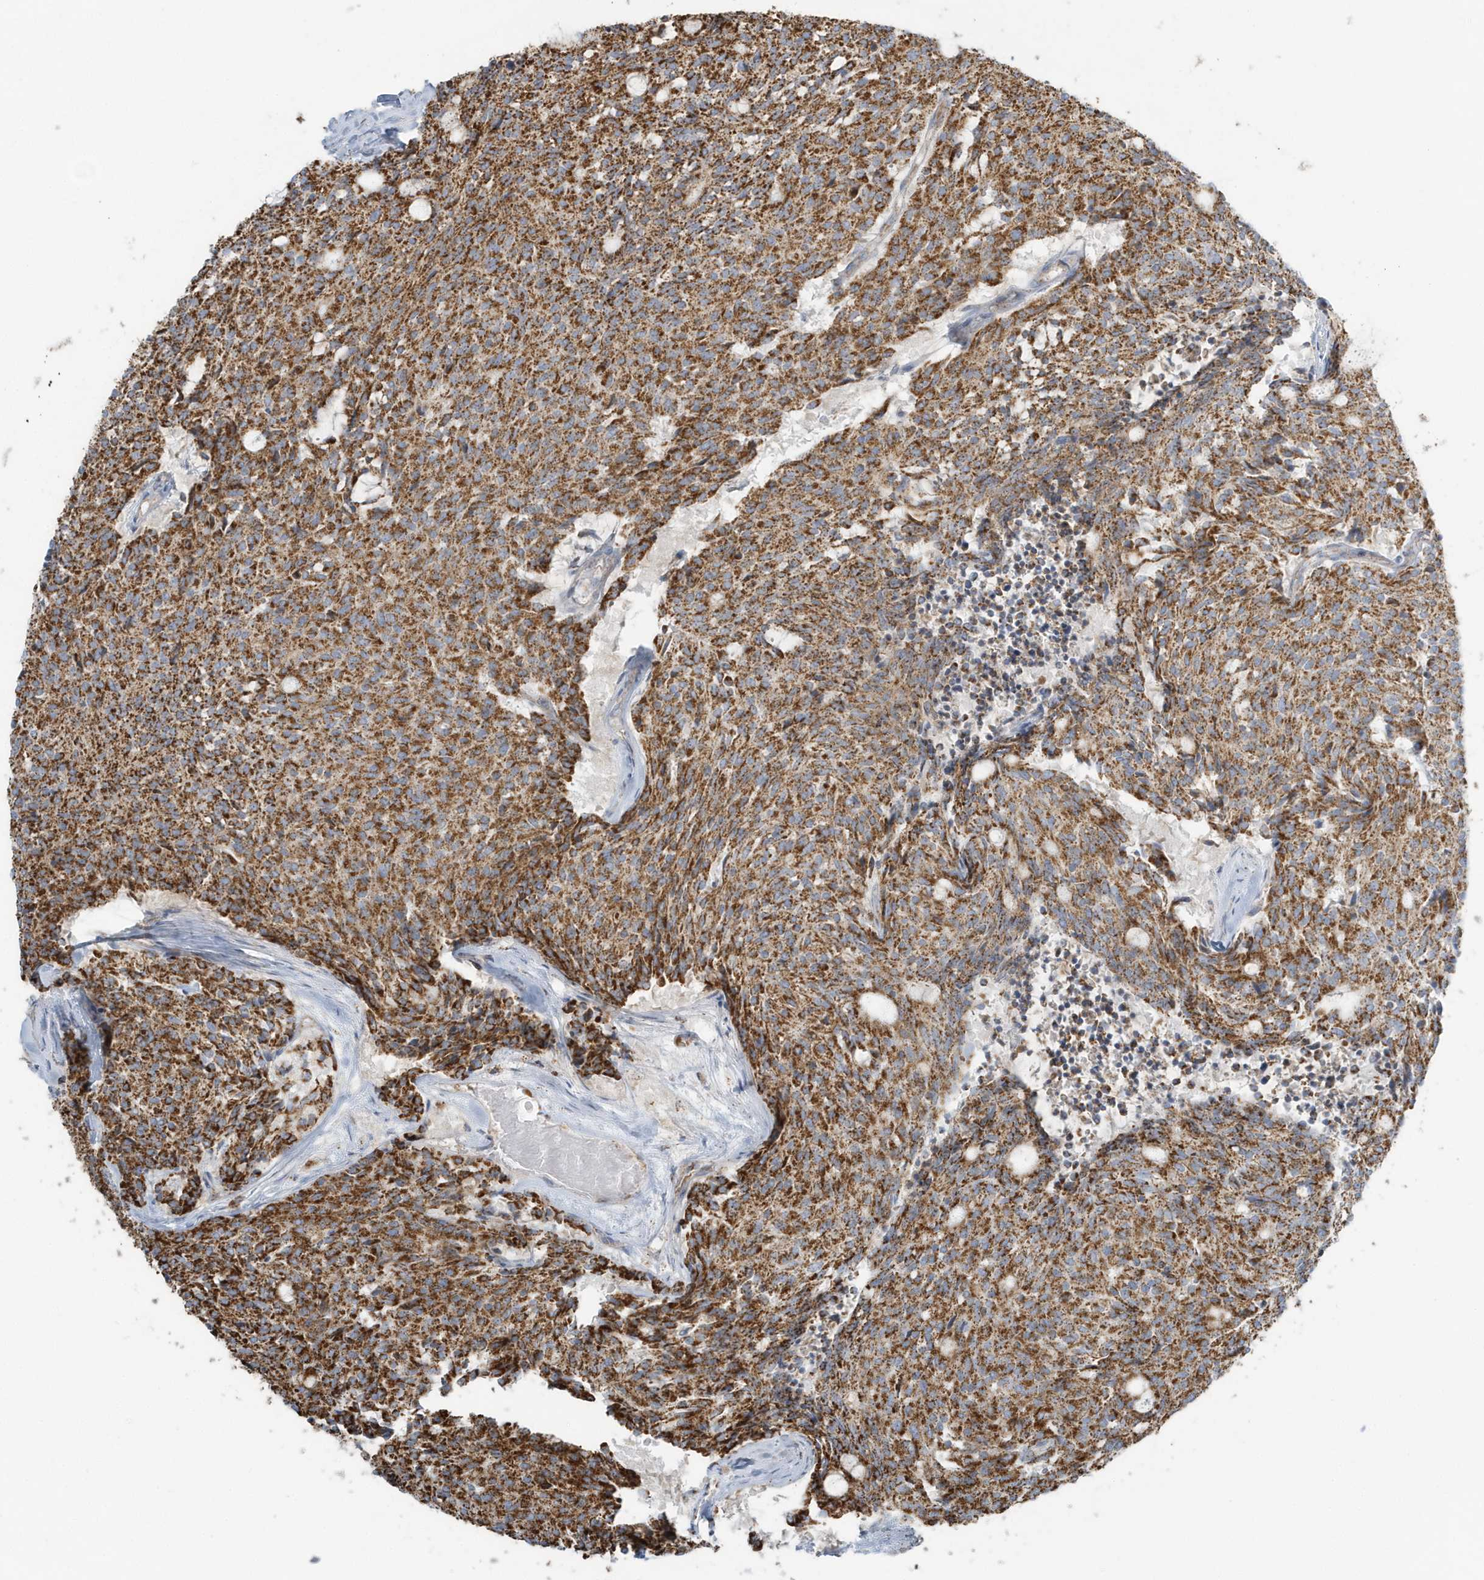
{"staining": {"intensity": "strong", "quantity": ">75%", "location": "cytoplasmic/membranous"}, "tissue": "carcinoid", "cell_type": "Tumor cells", "image_type": "cancer", "snomed": [{"axis": "morphology", "description": "Carcinoid, malignant, NOS"}, {"axis": "topography", "description": "Pancreas"}], "caption": "A brown stain shows strong cytoplasmic/membranous staining of a protein in carcinoid (malignant) tumor cells.", "gene": "RAB11FIP3", "patient": {"sex": "female", "age": 54}}